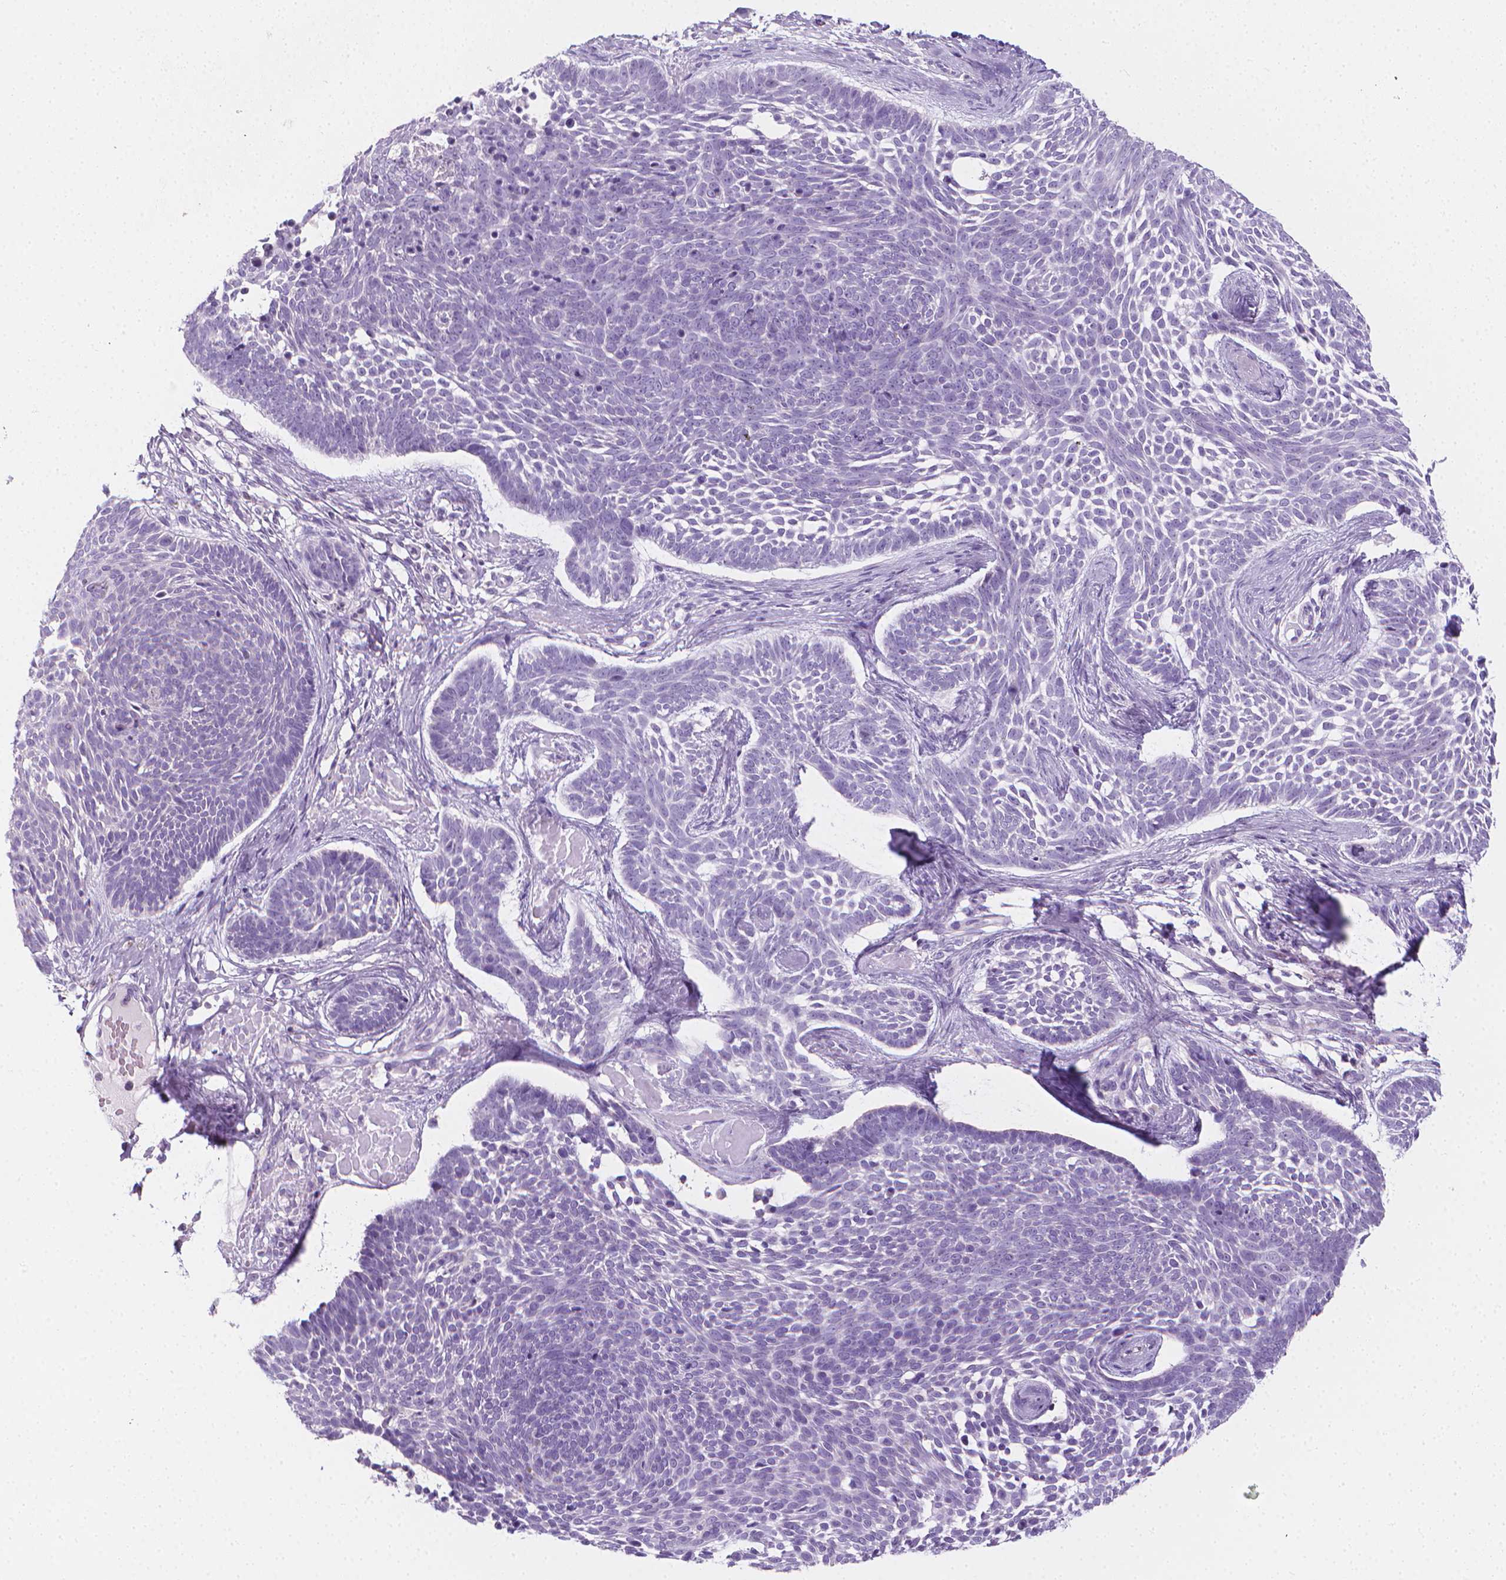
{"staining": {"intensity": "negative", "quantity": "none", "location": "none"}, "tissue": "skin cancer", "cell_type": "Tumor cells", "image_type": "cancer", "snomed": [{"axis": "morphology", "description": "Basal cell carcinoma"}, {"axis": "topography", "description": "Skin"}], "caption": "An immunohistochemistry micrograph of basal cell carcinoma (skin) is shown. There is no staining in tumor cells of basal cell carcinoma (skin).", "gene": "DCAF8L1", "patient": {"sex": "male", "age": 85}}